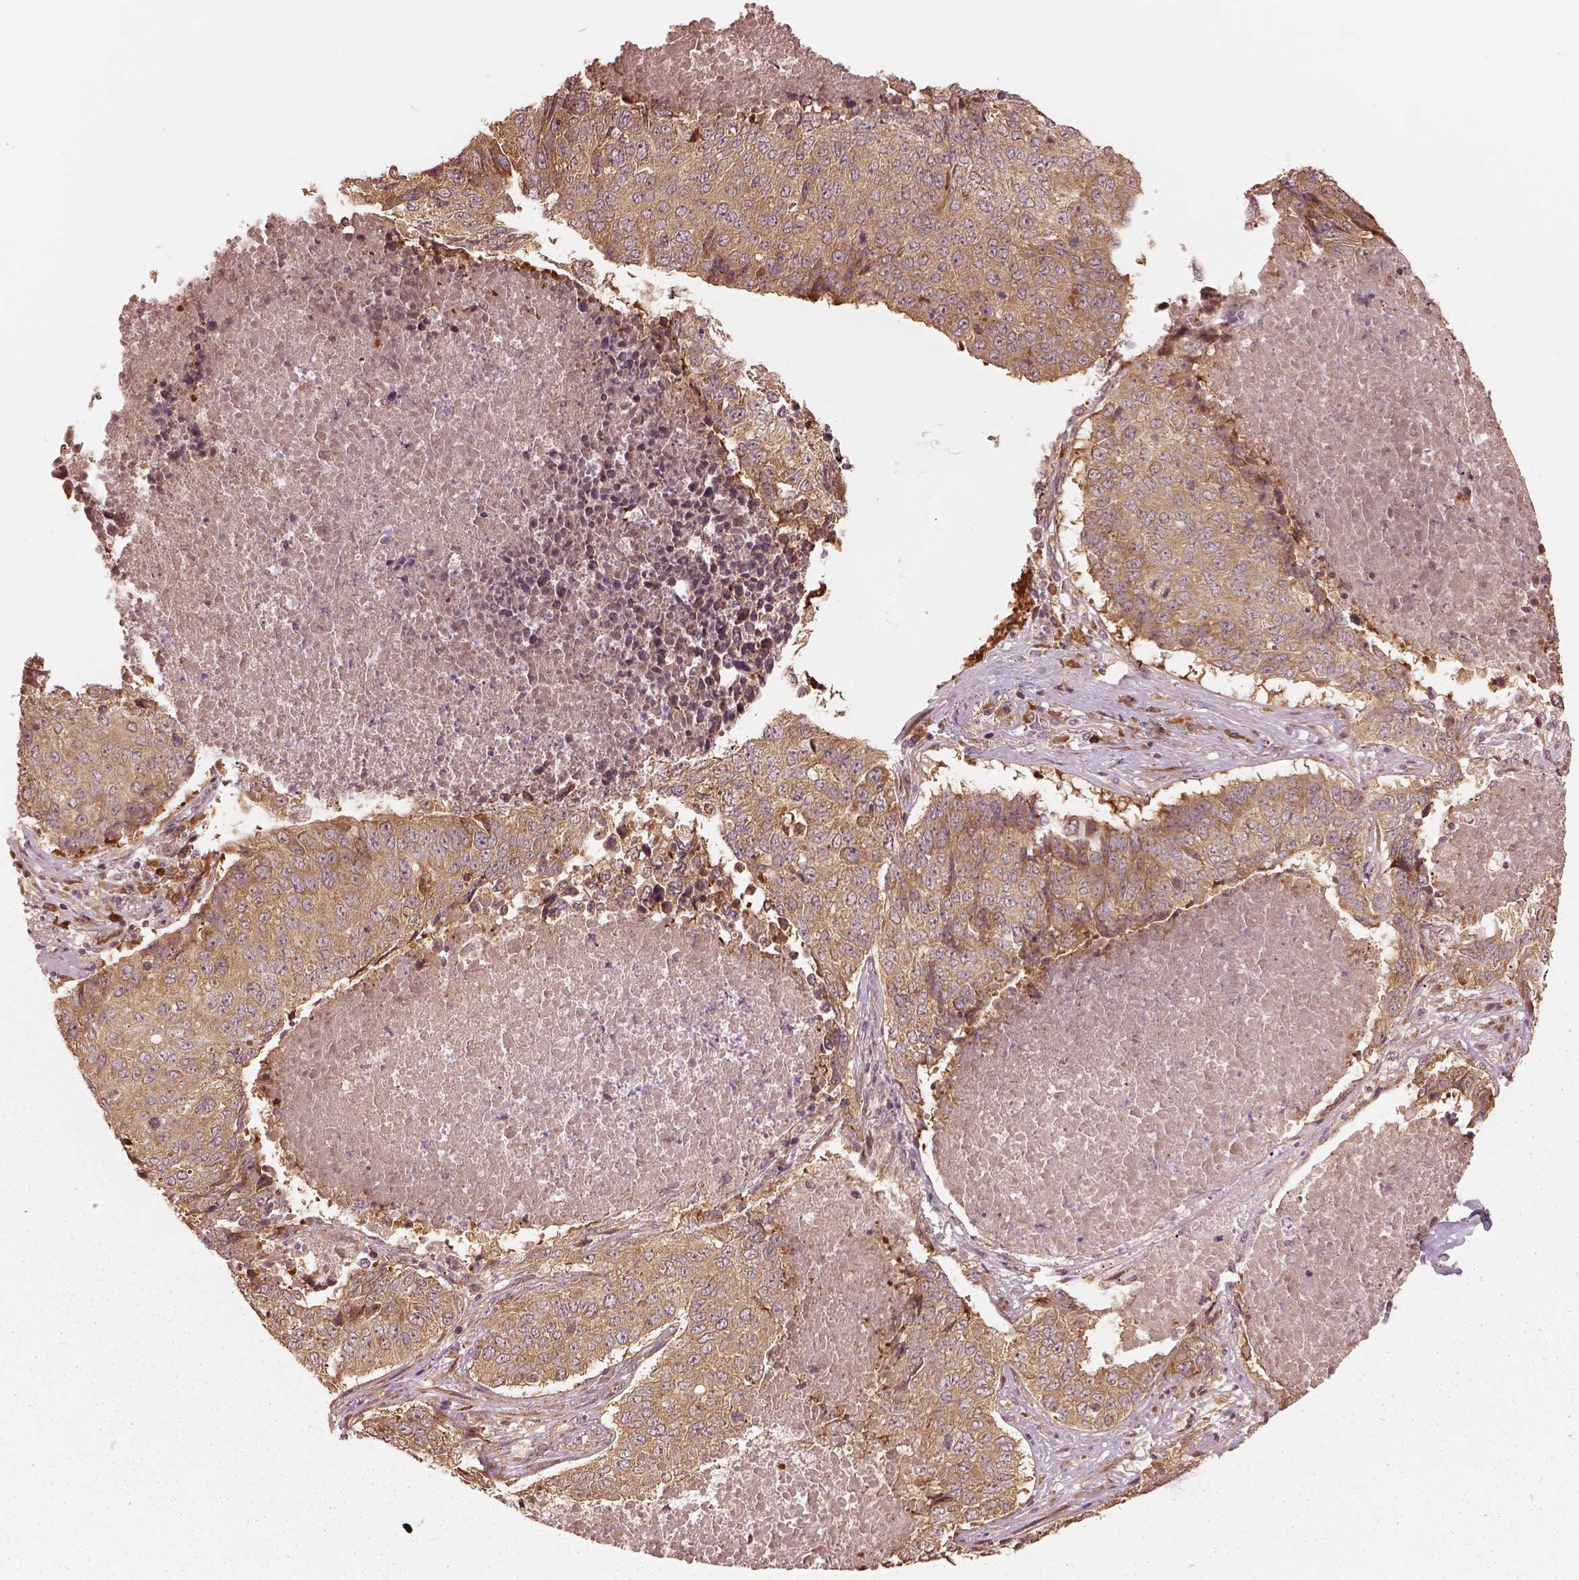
{"staining": {"intensity": "moderate", "quantity": ">75%", "location": "cytoplasmic/membranous"}, "tissue": "lung cancer", "cell_type": "Tumor cells", "image_type": "cancer", "snomed": [{"axis": "morphology", "description": "Normal tissue, NOS"}, {"axis": "morphology", "description": "Squamous cell carcinoma, NOS"}, {"axis": "topography", "description": "Bronchus"}, {"axis": "topography", "description": "Lung"}], "caption": "Immunohistochemistry (IHC) micrograph of lung squamous cell carcinoma stained for a protein (brown), which reveals medium levels of moderate cytoplasmic/membranous positivity in approximately >75% of tumor cells.", "gene": "RPS5", "patient": {"sex": "male", "age": 64}}